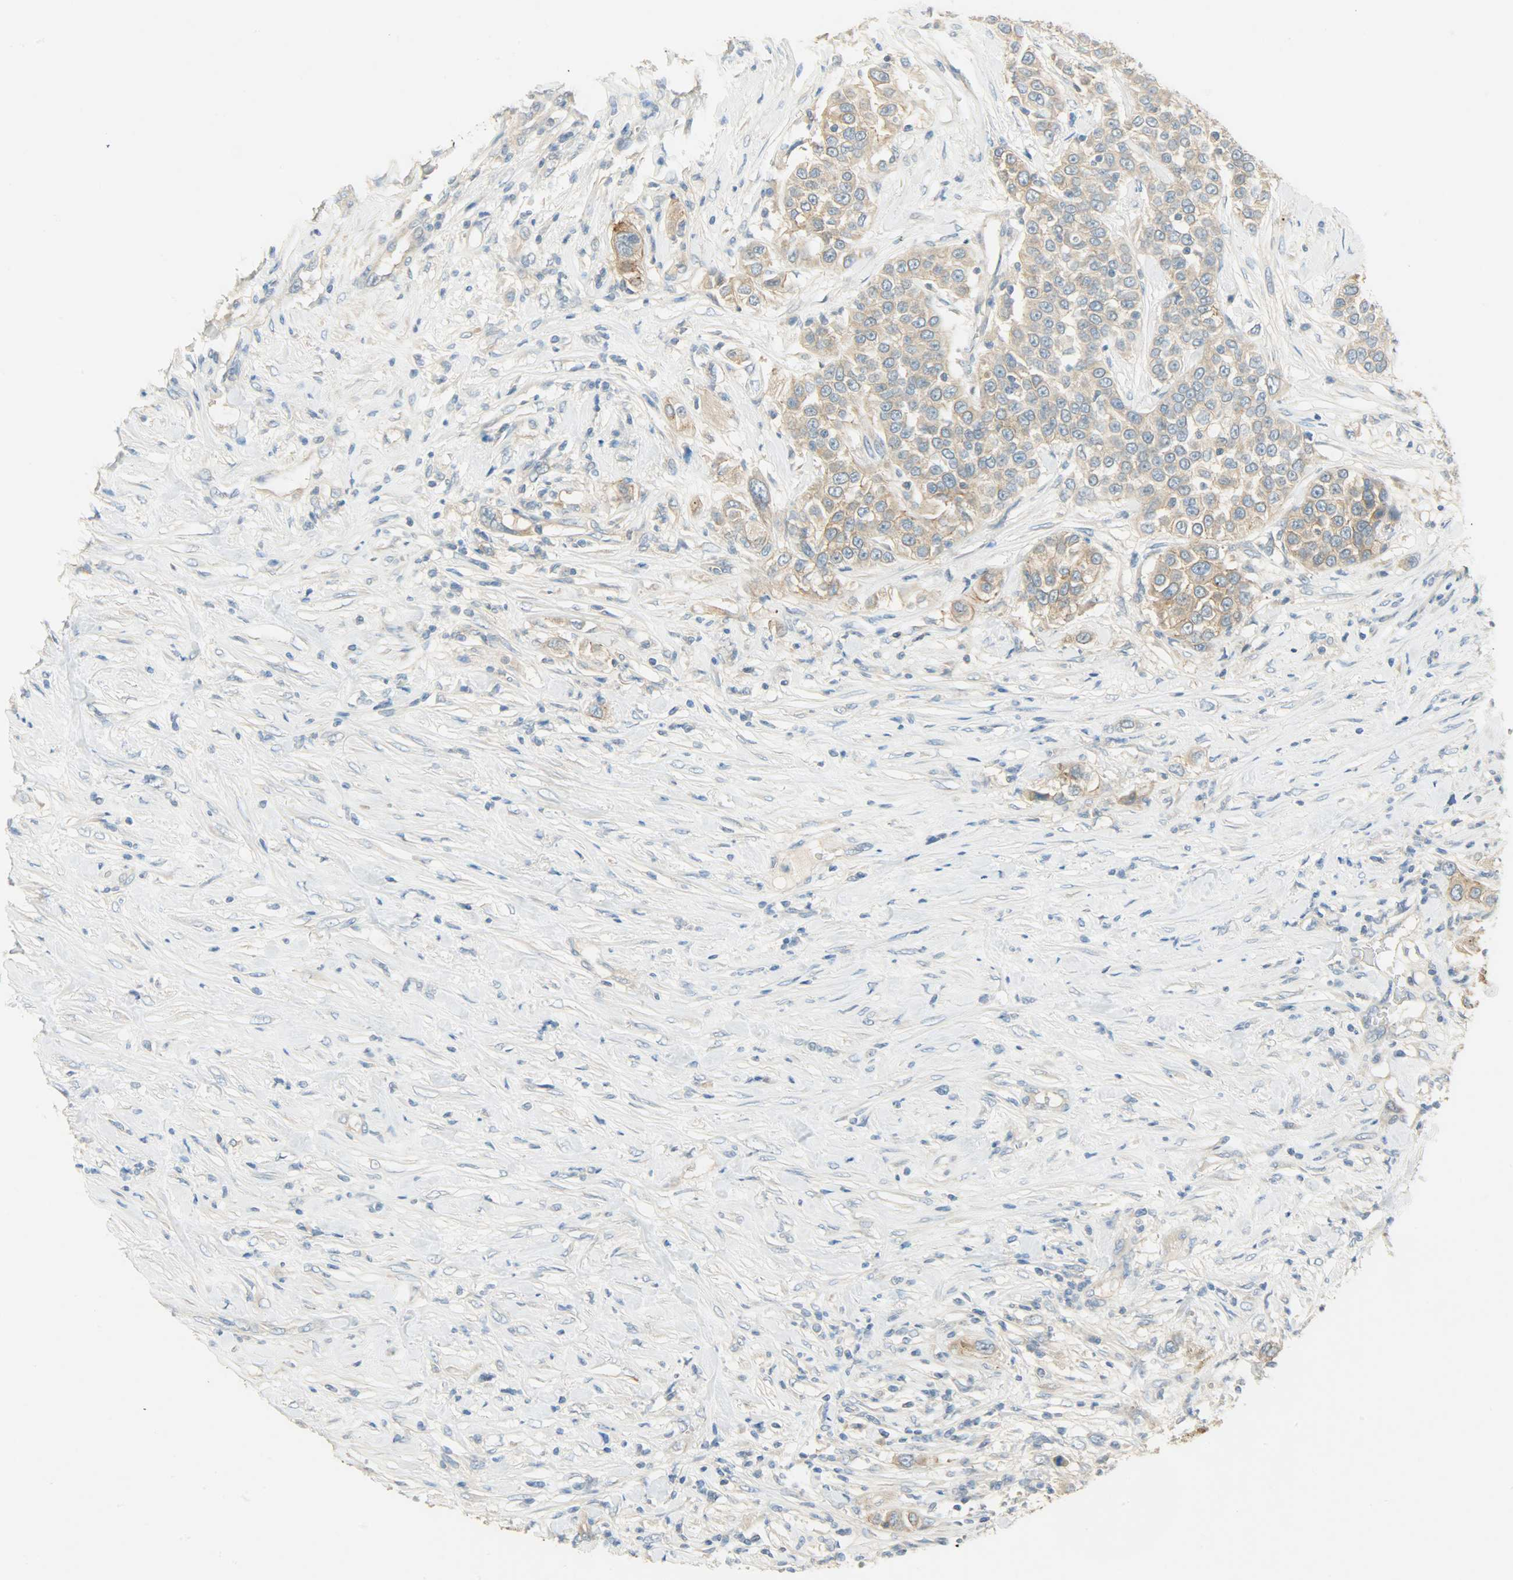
{"staining": {"intensity": "strong", "quantity": ">75%", "location": "cytoplasmic/membranous"}, "tissue": "urothelial cancer", "cell_type": "Tumor cells", "image_type": "cancer", "snomed": [{"axis": "morphology", "description": "Urothelial carcinoma, High grade"}, {"axis": "topography", "description": "Urinary bladder"}], "caption": "An immunohistochemistry (IHC) photomicrograph of tumor tissue is shown. Protein staining in brown shows strong cytoplasmic/membranous positivity in urothelial cancer within tumor cells. (Stains: DAB (3,3'-diaminobenzidine) in brown, nuclei in blue, Microscopy: brightfield microscopy at high magnification).", "gene": "DSG2", "patient": {"sex": "female", "age": 80}}